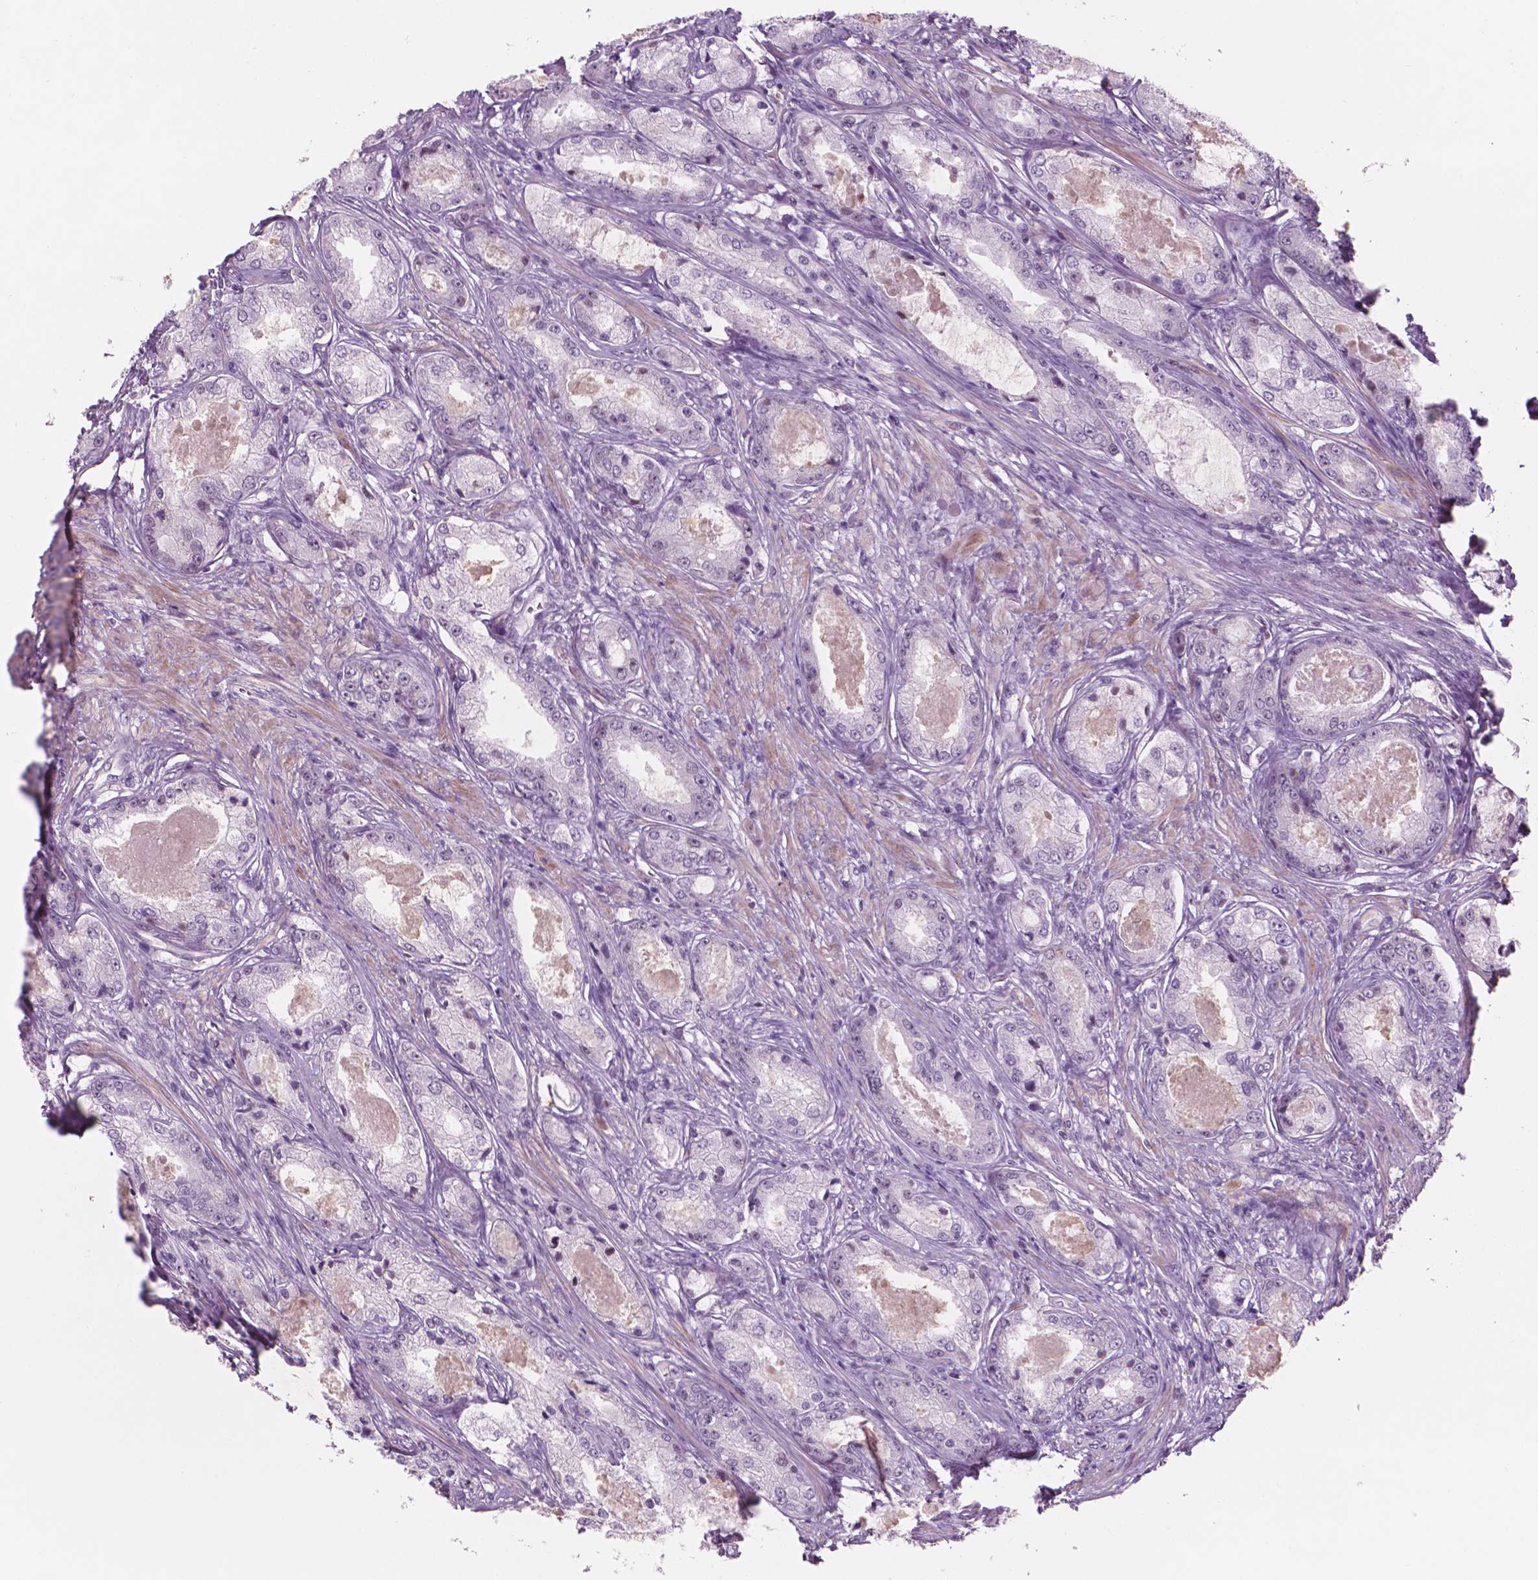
{"staining": {"intensity": "negative", "quantity": "none", "location": "none"}, "tissue": "prostate cancer", "cell_type": "Tumor cells", "image_type": "cancer", "snomed": [{"axis": "morphology", "description": "Adenocarcinoma, Low grade"}, {"axis": "topography", "description": "Prostate"}], "caption": "DAB immunohistochemical staining of human prostate cancer (low-grade adenocarcinoma) exhibits no significant positivity in tumor cells.", "gene": "CTR9", "patient": {"sex": "male", "age": 68}}